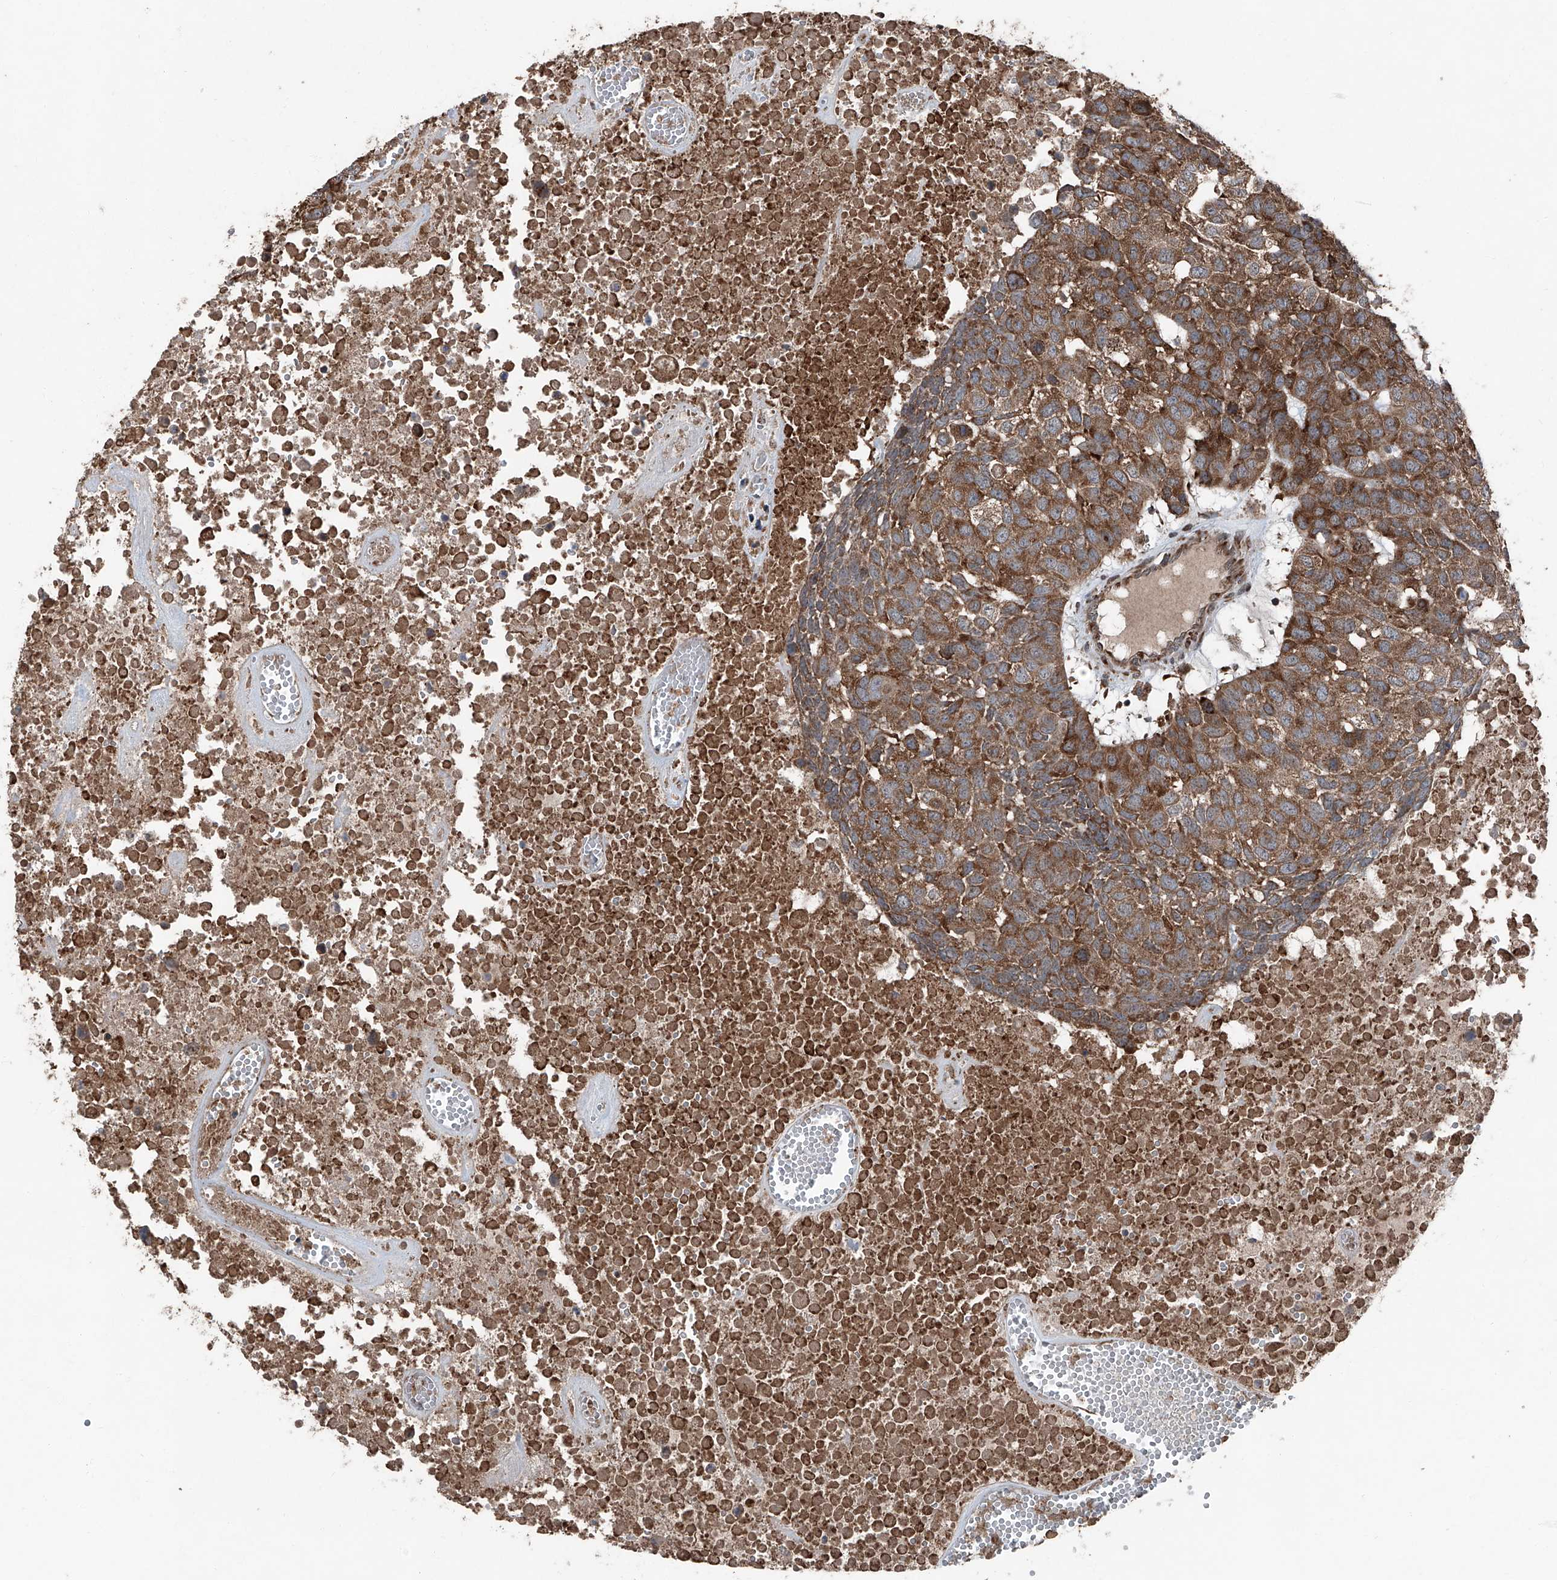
{"staining": {"intensity": "moderate", "quantity": ">75%", "location": "cytoplasmic/membranous"}, "tissue": "head and neck cancer", "cell_type": "Tumor cells", "image_type": "cancer", "snomed": [{"axis": "morphology", "description": "Squamous cell carcinoma, NOS"}, {"axis": "topography", "description": "Head-Neck"}], "caption": "Moderate cytoplasmic/membranous protein staining is identified in approximately >75% of tumor cells in head and neck squamous cell carcinoma.", "gene": "LIMK1", "patient": {"sex": "male", "age": 66}}